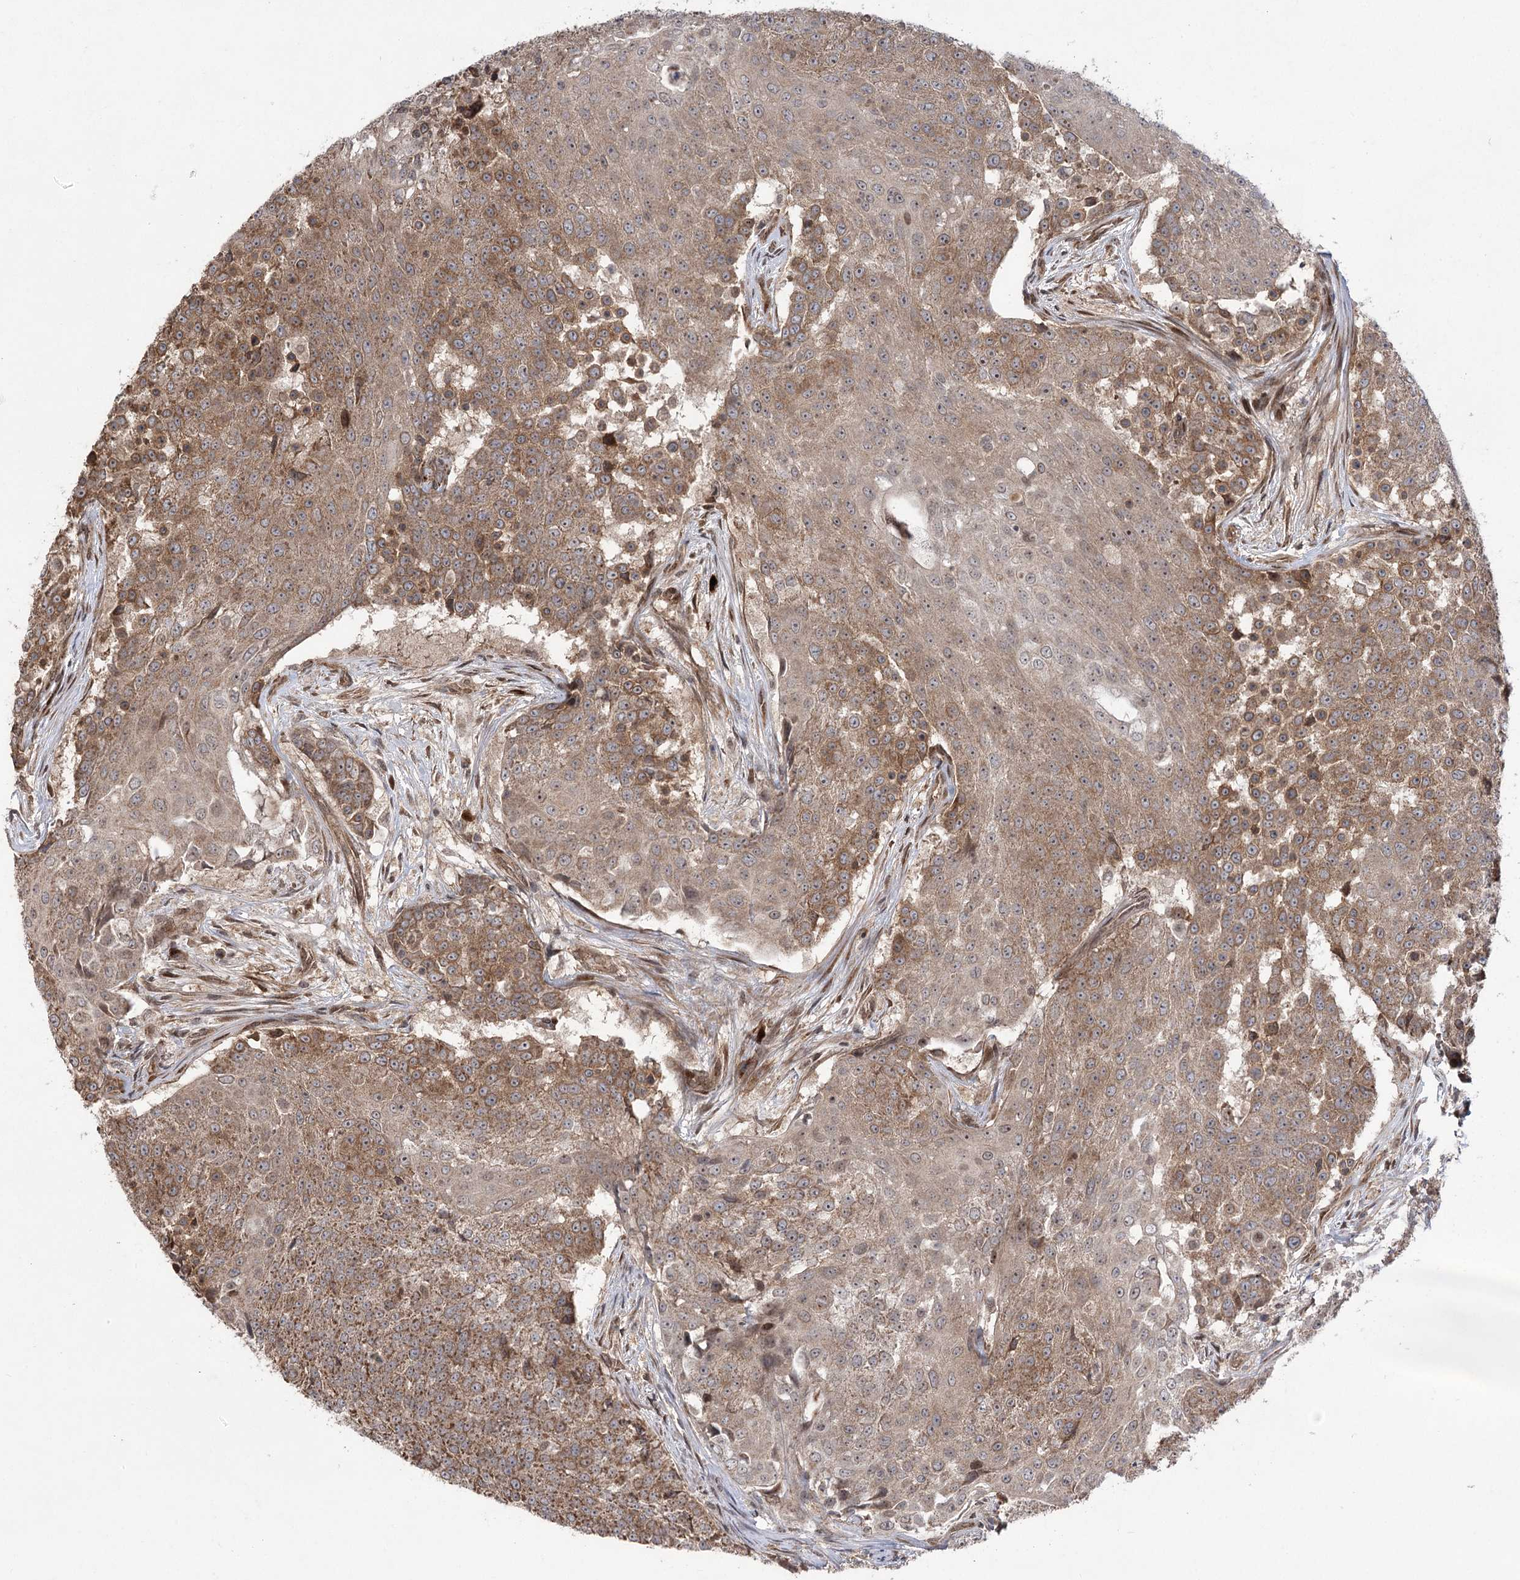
{"staining": {"intensity": "moderate", "quantity": ">75%", "location": "cytoplasmic/membranous"}, "tissue": "urothelial cancer", "cell_type": "Tumor cells", "image_type": "cancer", "snomed": [{"axis": "morphology", "description": "Urothelial carcinoma, High grade"}, {"axis": "topography", "description": "Urinary bladder"}], "caption": "Immunohistochemistry (IHC) histopathology image of neoplastic tissue: urothelial cancer stained using immunohistochemistry shows medium levels of moderate protein expression localized specifically in the cytoplasmic/membranous of tumor cells, appearing as a cytoplasmic/membranous brown color.", "gene": "TENM2", "patient": {"sex": "female", "age": 63}}